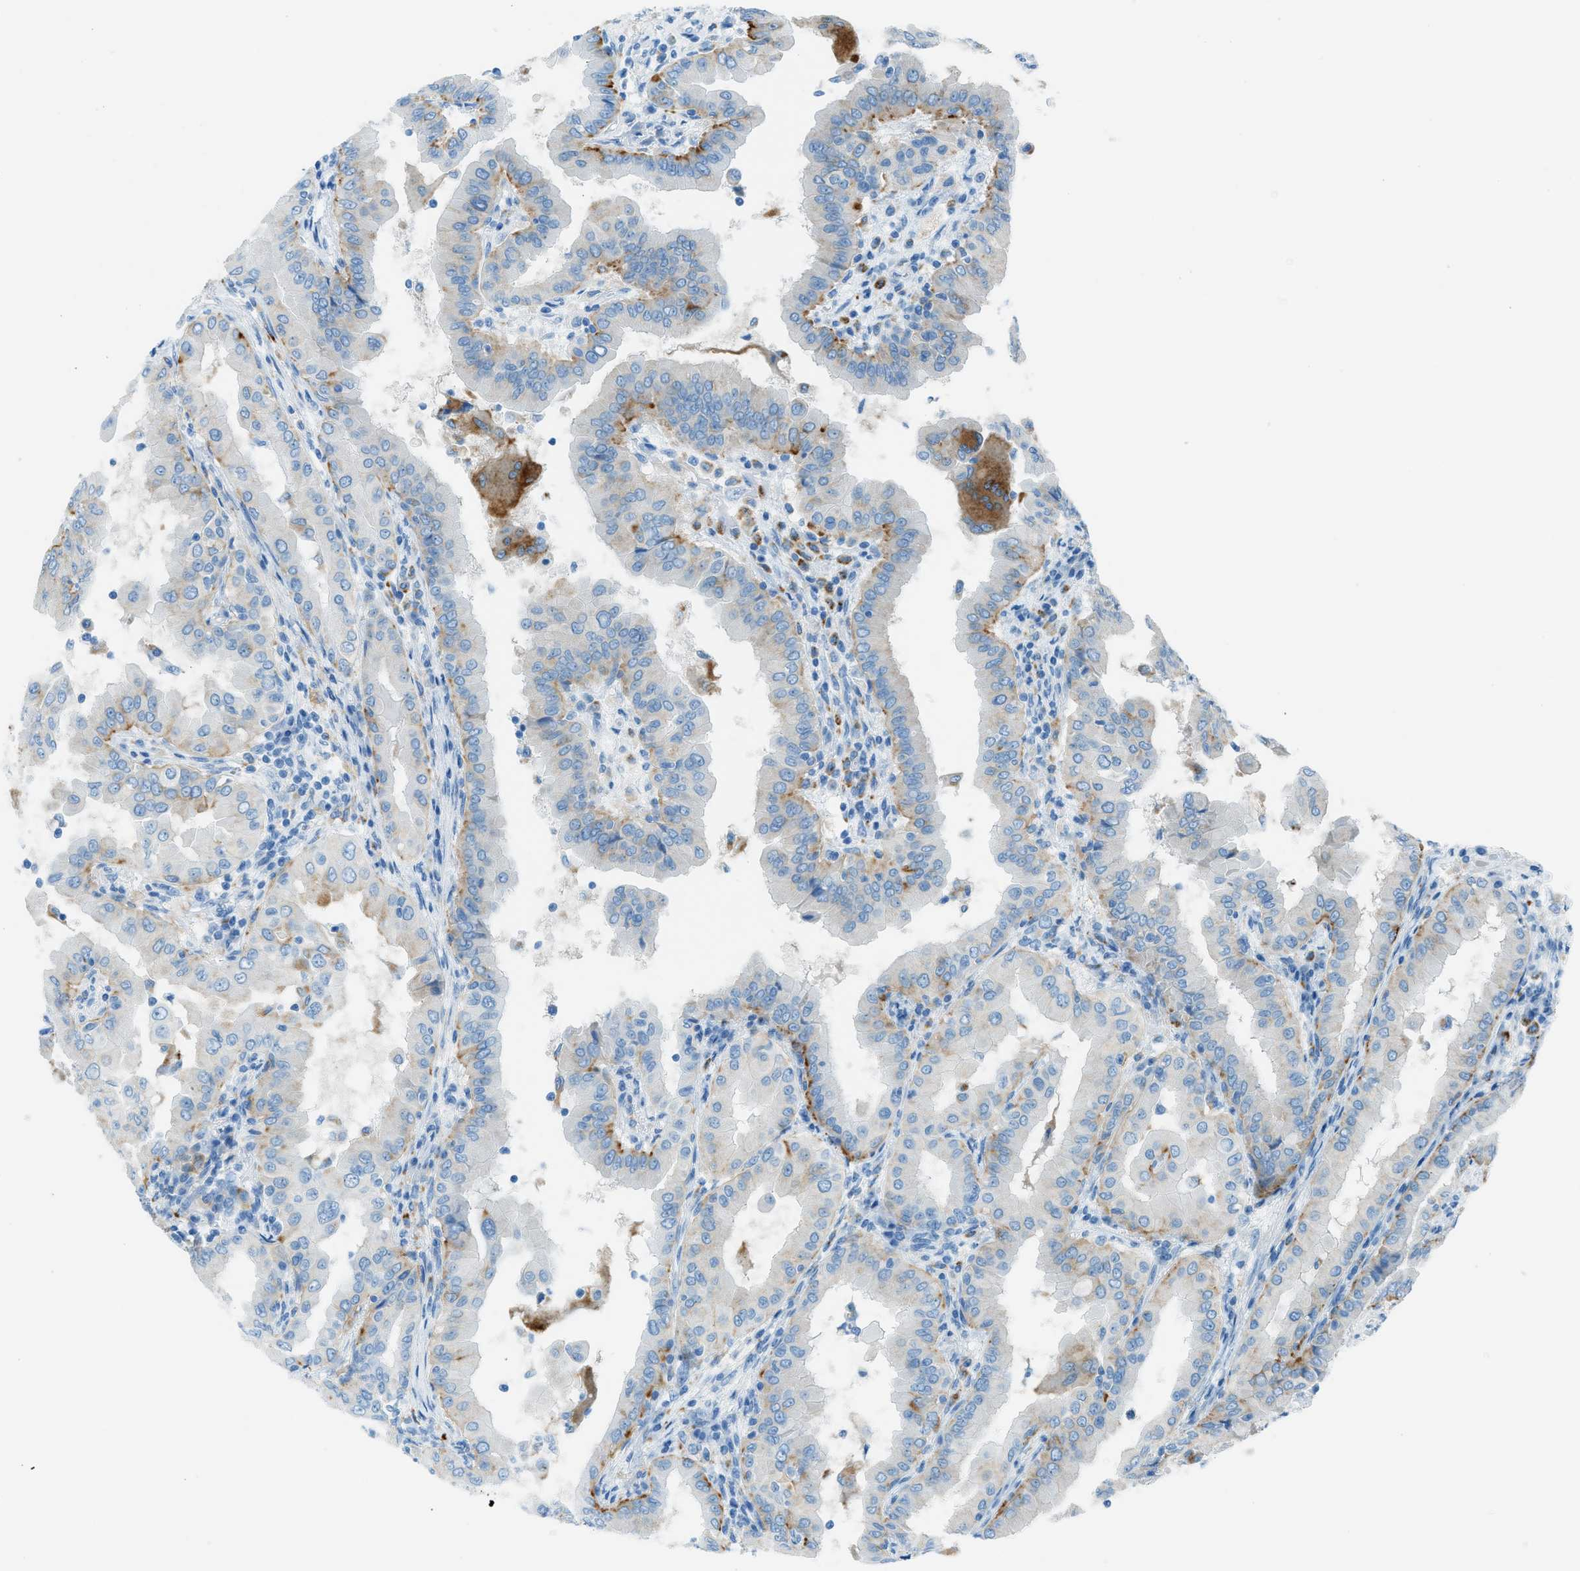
{"staining": {"intensity": "moderate", "quantity": "25%-75%", "location": "cytoplasmic/membranous"}, "tissue": "thyroid cancer", "cell_type": "Tumor cells", "image_type": "cancer", "snomed": [{"axis": "morphology", "description": "Papillary adenocarcinoma, NOS"}, {"axis": "topography", "description": "Thyroid gland"}], "caption": "High-magnification brightfield microscopy of papillary adenocarcinoma (thyroid) stained with DAB (3,3'-diaminobenzidine) (brown) and counterstained with hematoxylin (blue). tumor cells exhibit moderate cytoplasmic/membranous positivity is present in approximately25%-75% of cells. Immunohistochemistry stains the protein of interest in brown and the nuclei are stained blue.", "gene": "C21orf62", "patient": {"sex": "male", "age": 33}}